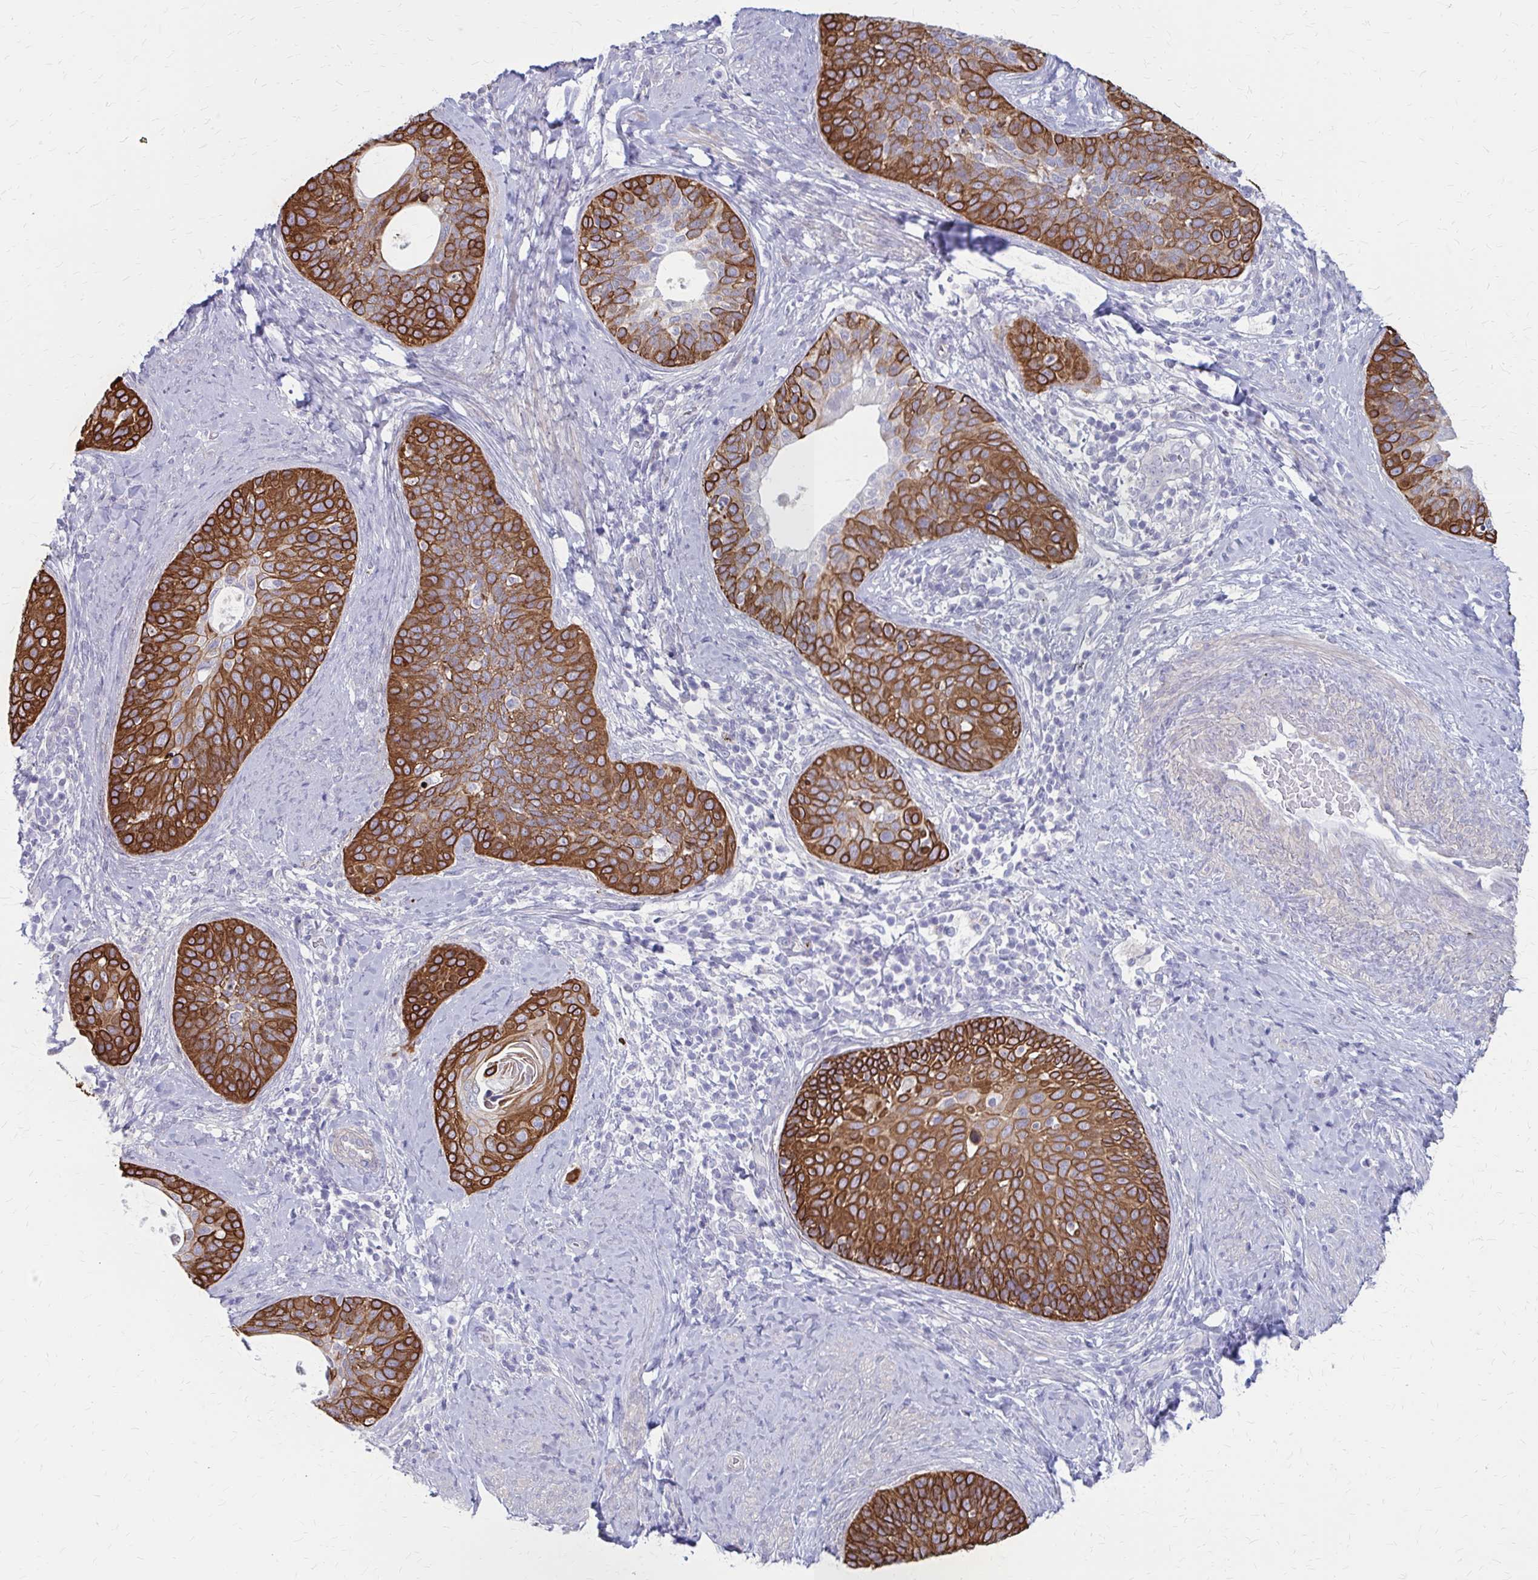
{"staining": {"intensity": "strong", "quantity": "25%-75%", "location": "cytoplasmic/membranous"}, "tissue": "cervical cancer", "cell_type": "Tumor cells", "image_type": "cancer", "snomed": [{"axis": "morphology", "description": "Squamous cell carcinoma, NOS"}, {"axis": "topography", "description": "Cervix"}], "caption": "A photomicrograph of human cervical squamous cell carcinoma stained for a protein reveals strong cytoplasmic/membranous brown staining in tumor cells.", "gene": "GLYATL2", "patient": {"sex": "female", "age": 69}}